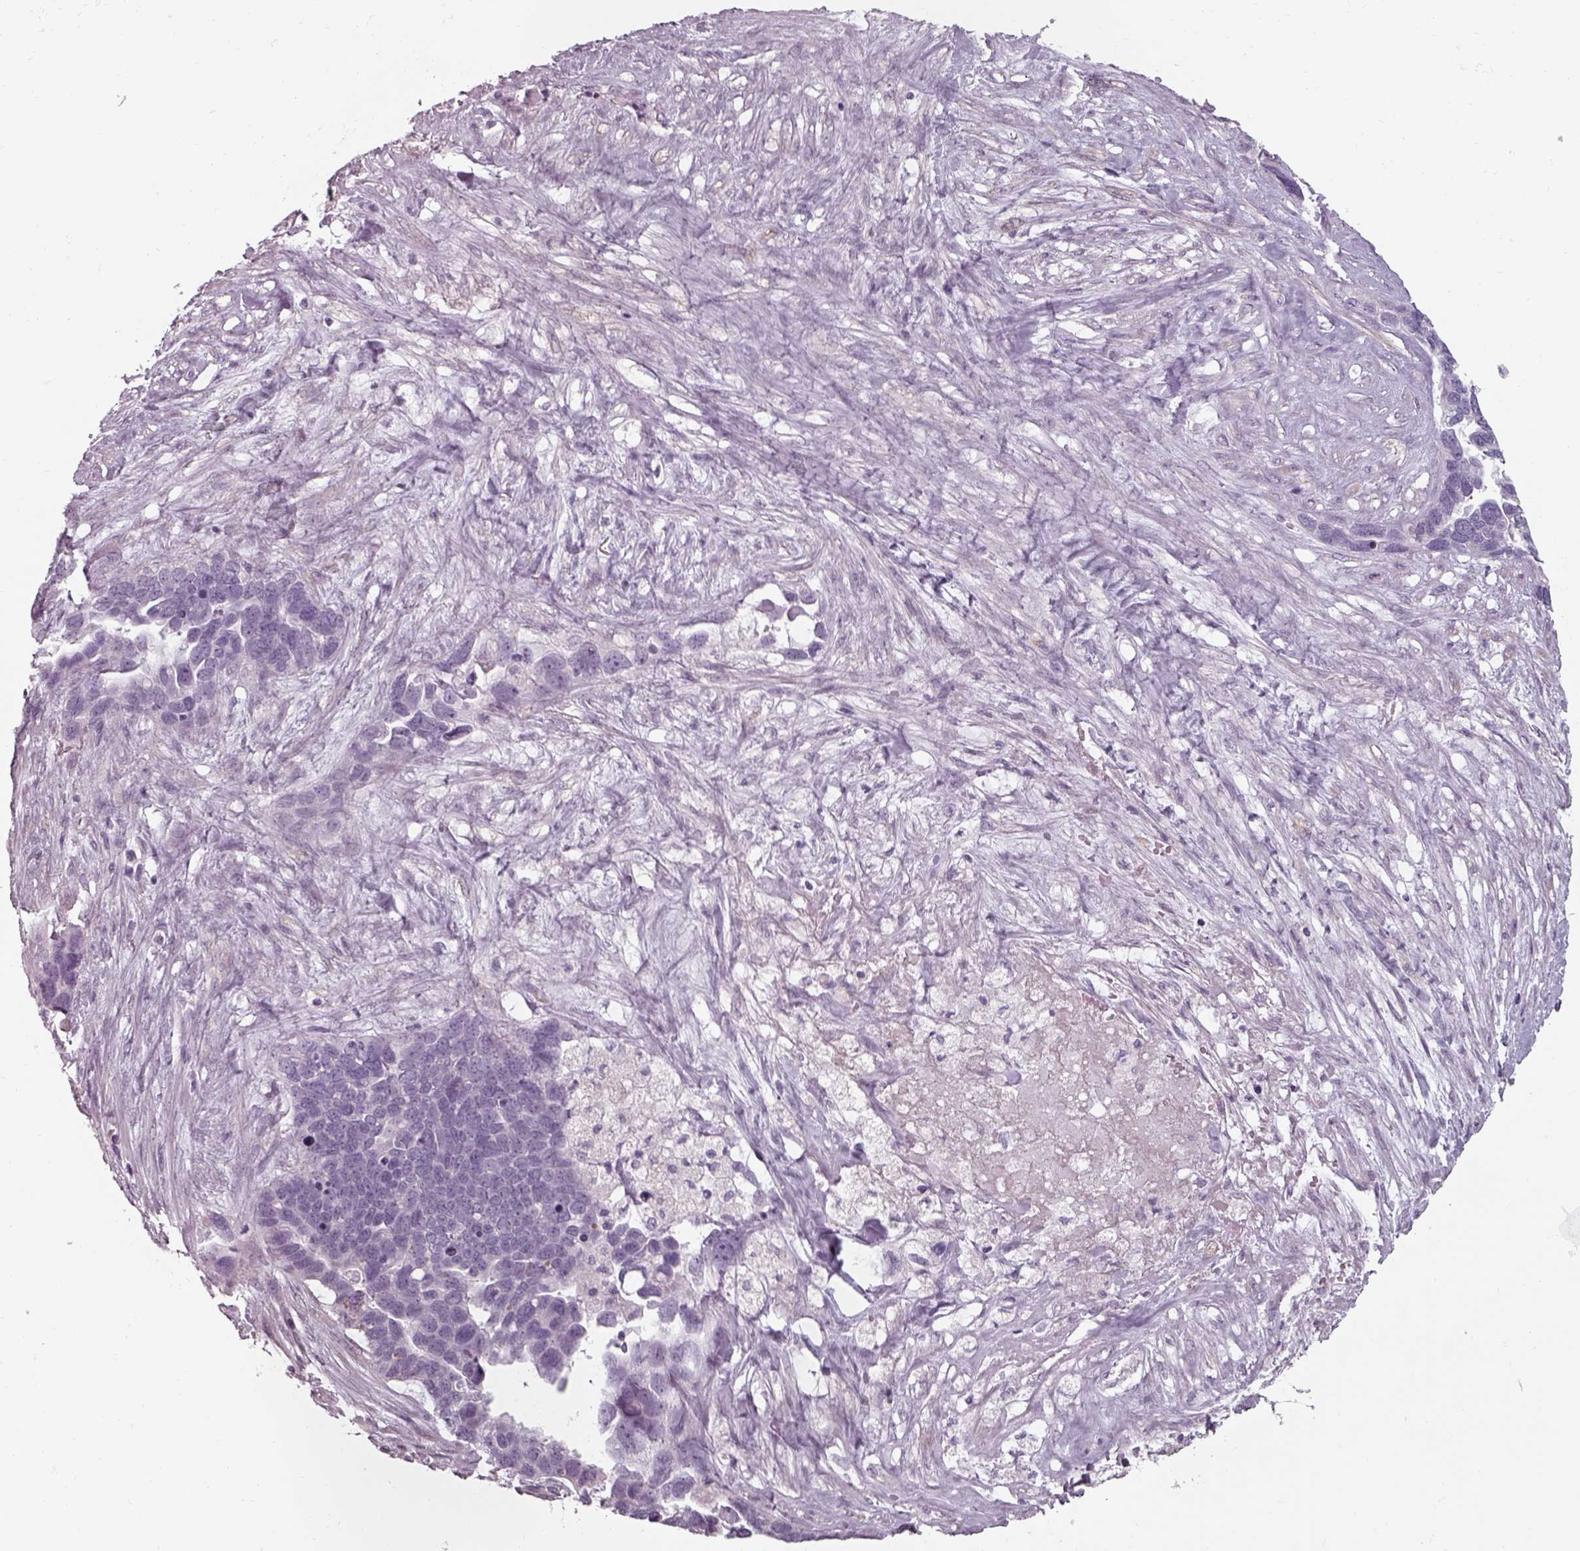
{"staining": {"intensity": "negative", "quantity": "none", "location": "none"}, "tissue": "ovarian cancer", "cell_type": "Tumor cells", "image_type": "cancer", "snomed": [{"axis": "morphology", "description": "Cystadenocarcinoma, serous, NOS"}, {"axis": "topography", "description": "Ovary"}], "caption": "Immunohistochemical staining of human ovarian serous cystadenocarcinoma reveals no significant staining in tumor cells.", "gene": "SEPTIN14", "patient": {"sex": "female", "age": 54}}